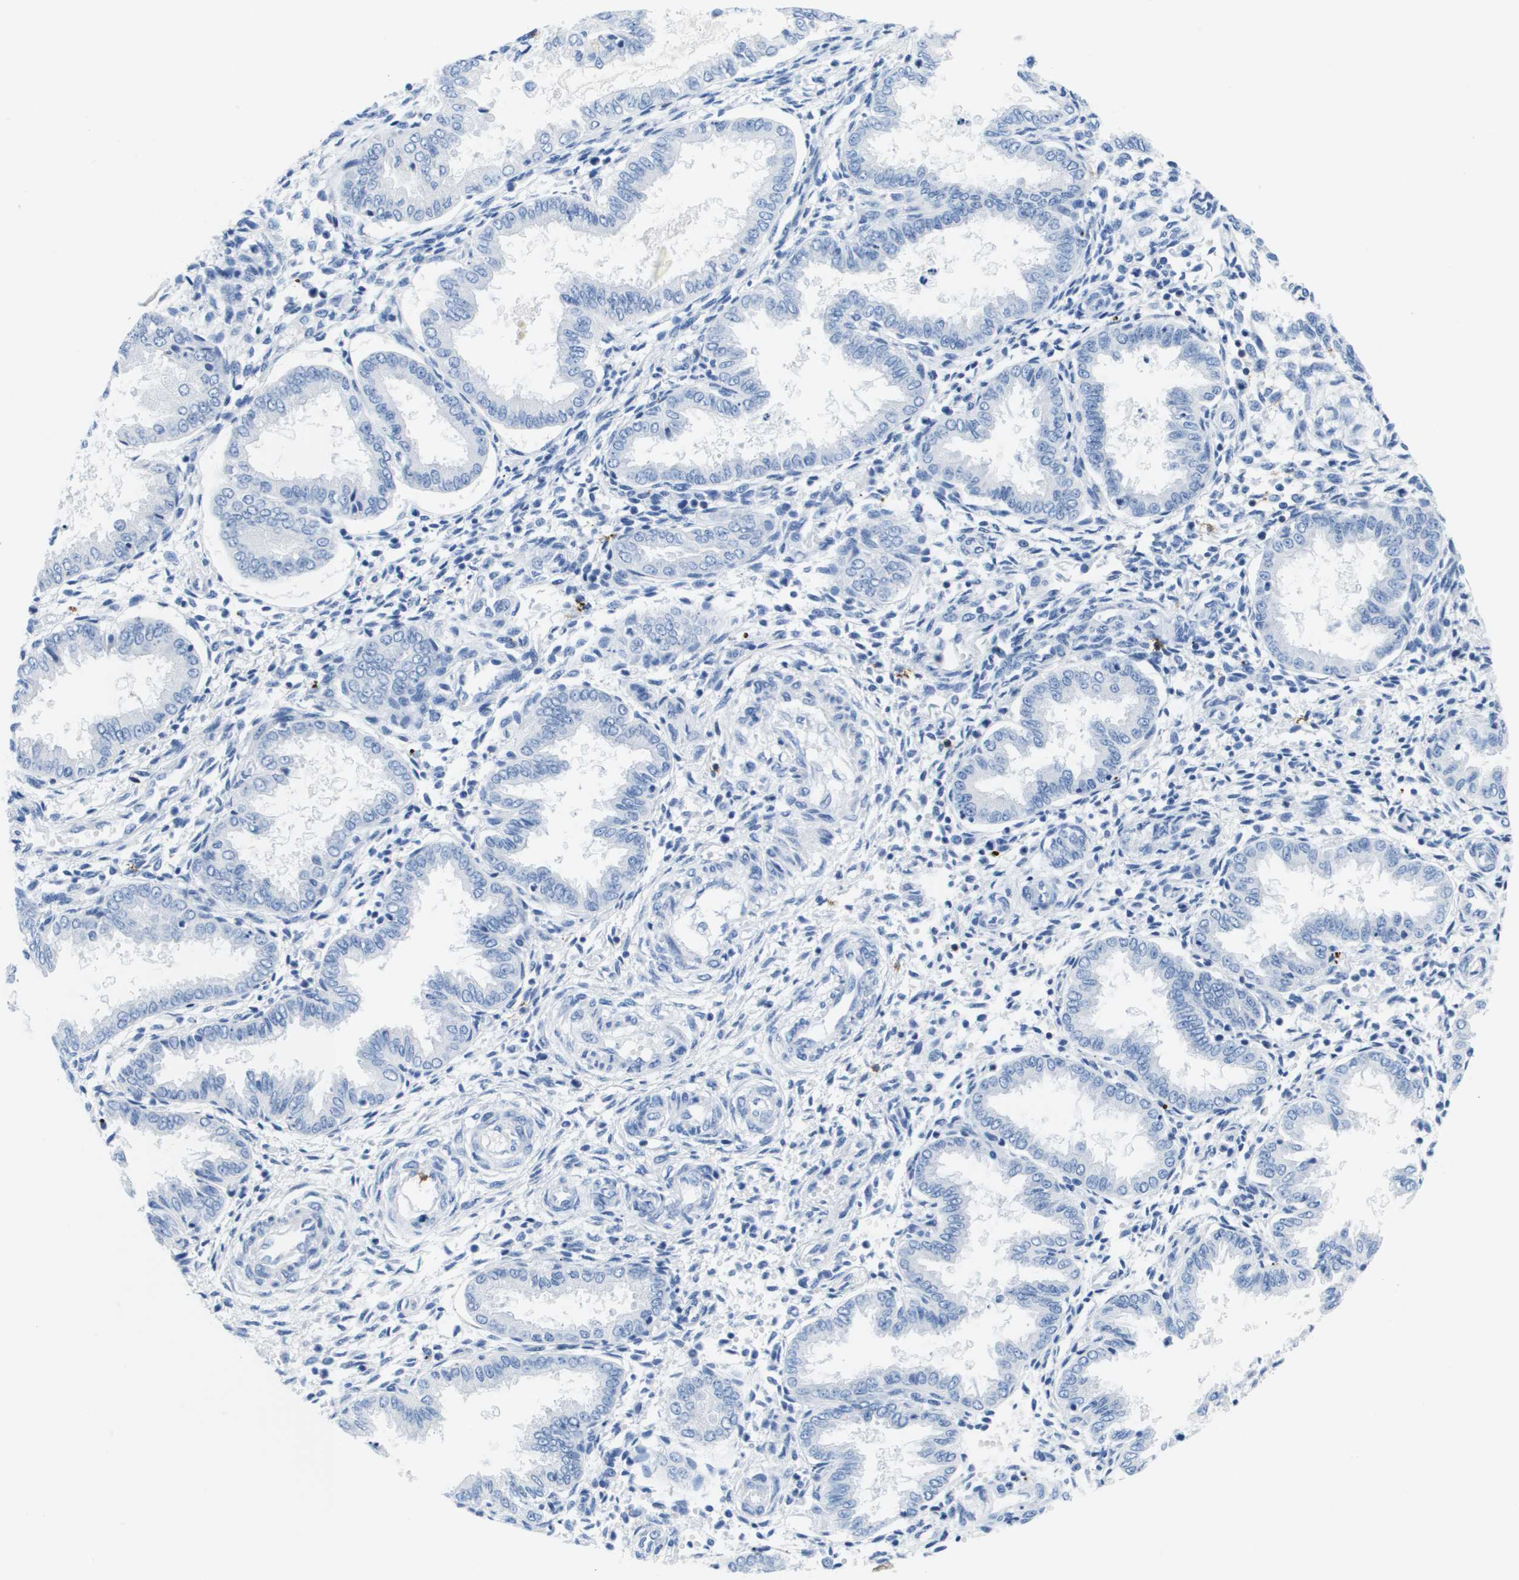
{"staining": {"intensity": "negative", "quantity": "none", "location": "none"}, "tissue": "endometrium", "cell_type": "Cells in endometrial stroma", "image_type": "normal", "snomed": [{"axis": "morphology", "description": "Normal tissue, NOS"}, {"axis": "topography", "description": "Endometrium"}], "caption": "A high-resolution image shows immunohistochemistry (IHC) staining of benign endometrium, which shows no significant positivity in cells in endometrial stroma. Nuclei are stained in blue.", "gene": "MS4A1", "patient": {"sex": "female", "age": 33}}